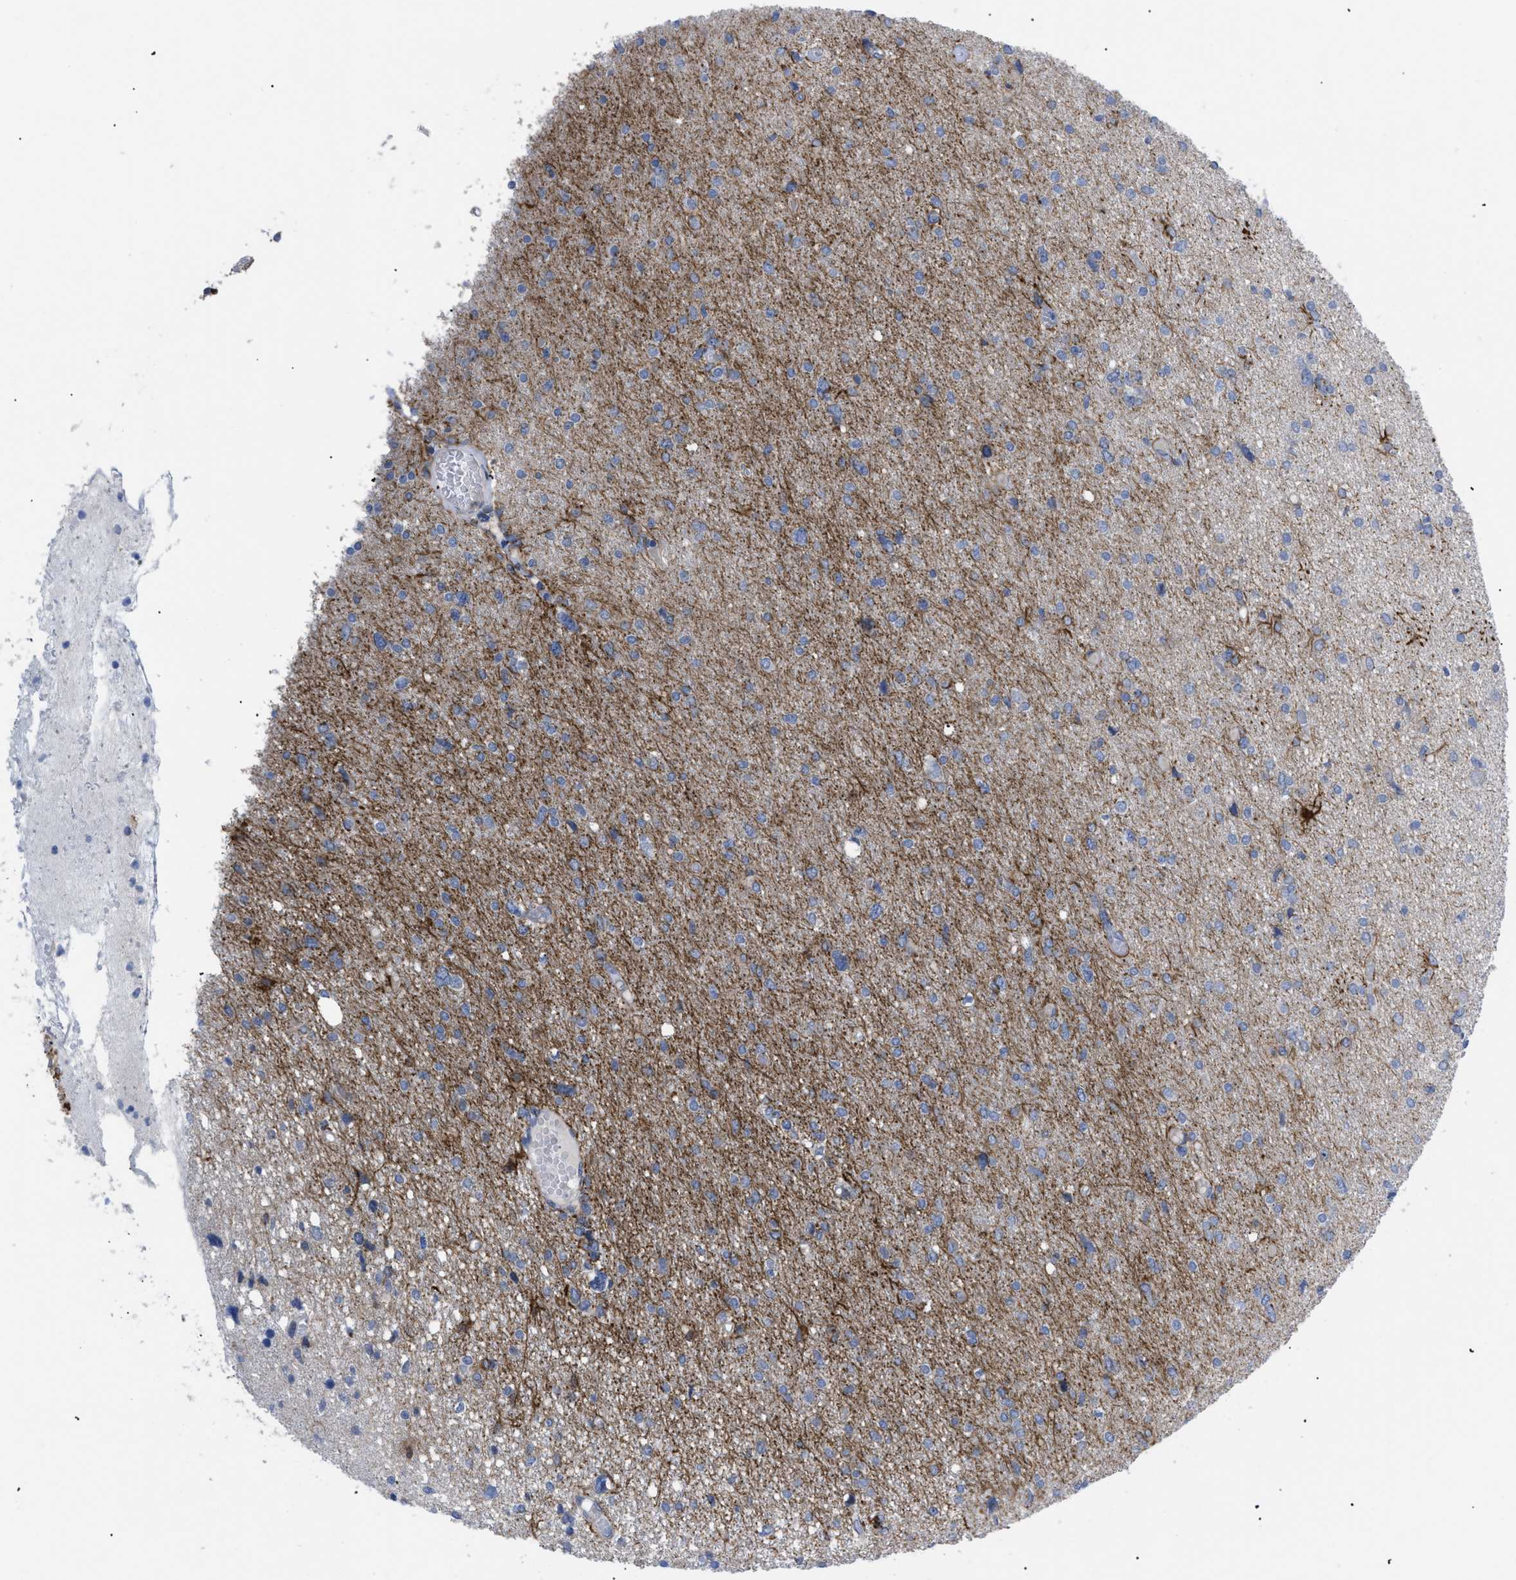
{"staining": {"intensity": "moderate", "quantity": "25%-75%", "location": "cytoplasmic/membranous"}, "tissue": "glioma", "cell_type": "Tumor cells", "image_type": "cancer", "snomed": [{"axis": "morphology", "description": "Glioma, malignant, High grade"}, {"axis": "topography", "description": "Brain"}], "caption": "Protein expression analysis of malignant glioma (high-grade) reveals moderate cytoplasmic/membranous staining in about 25%-75% of tumor cells. Immunohistochemistry stains the protein in brown and the nuclei are stained blue.", "gene": "CAV3", "patient": {"sex": "female", "age": 59}}